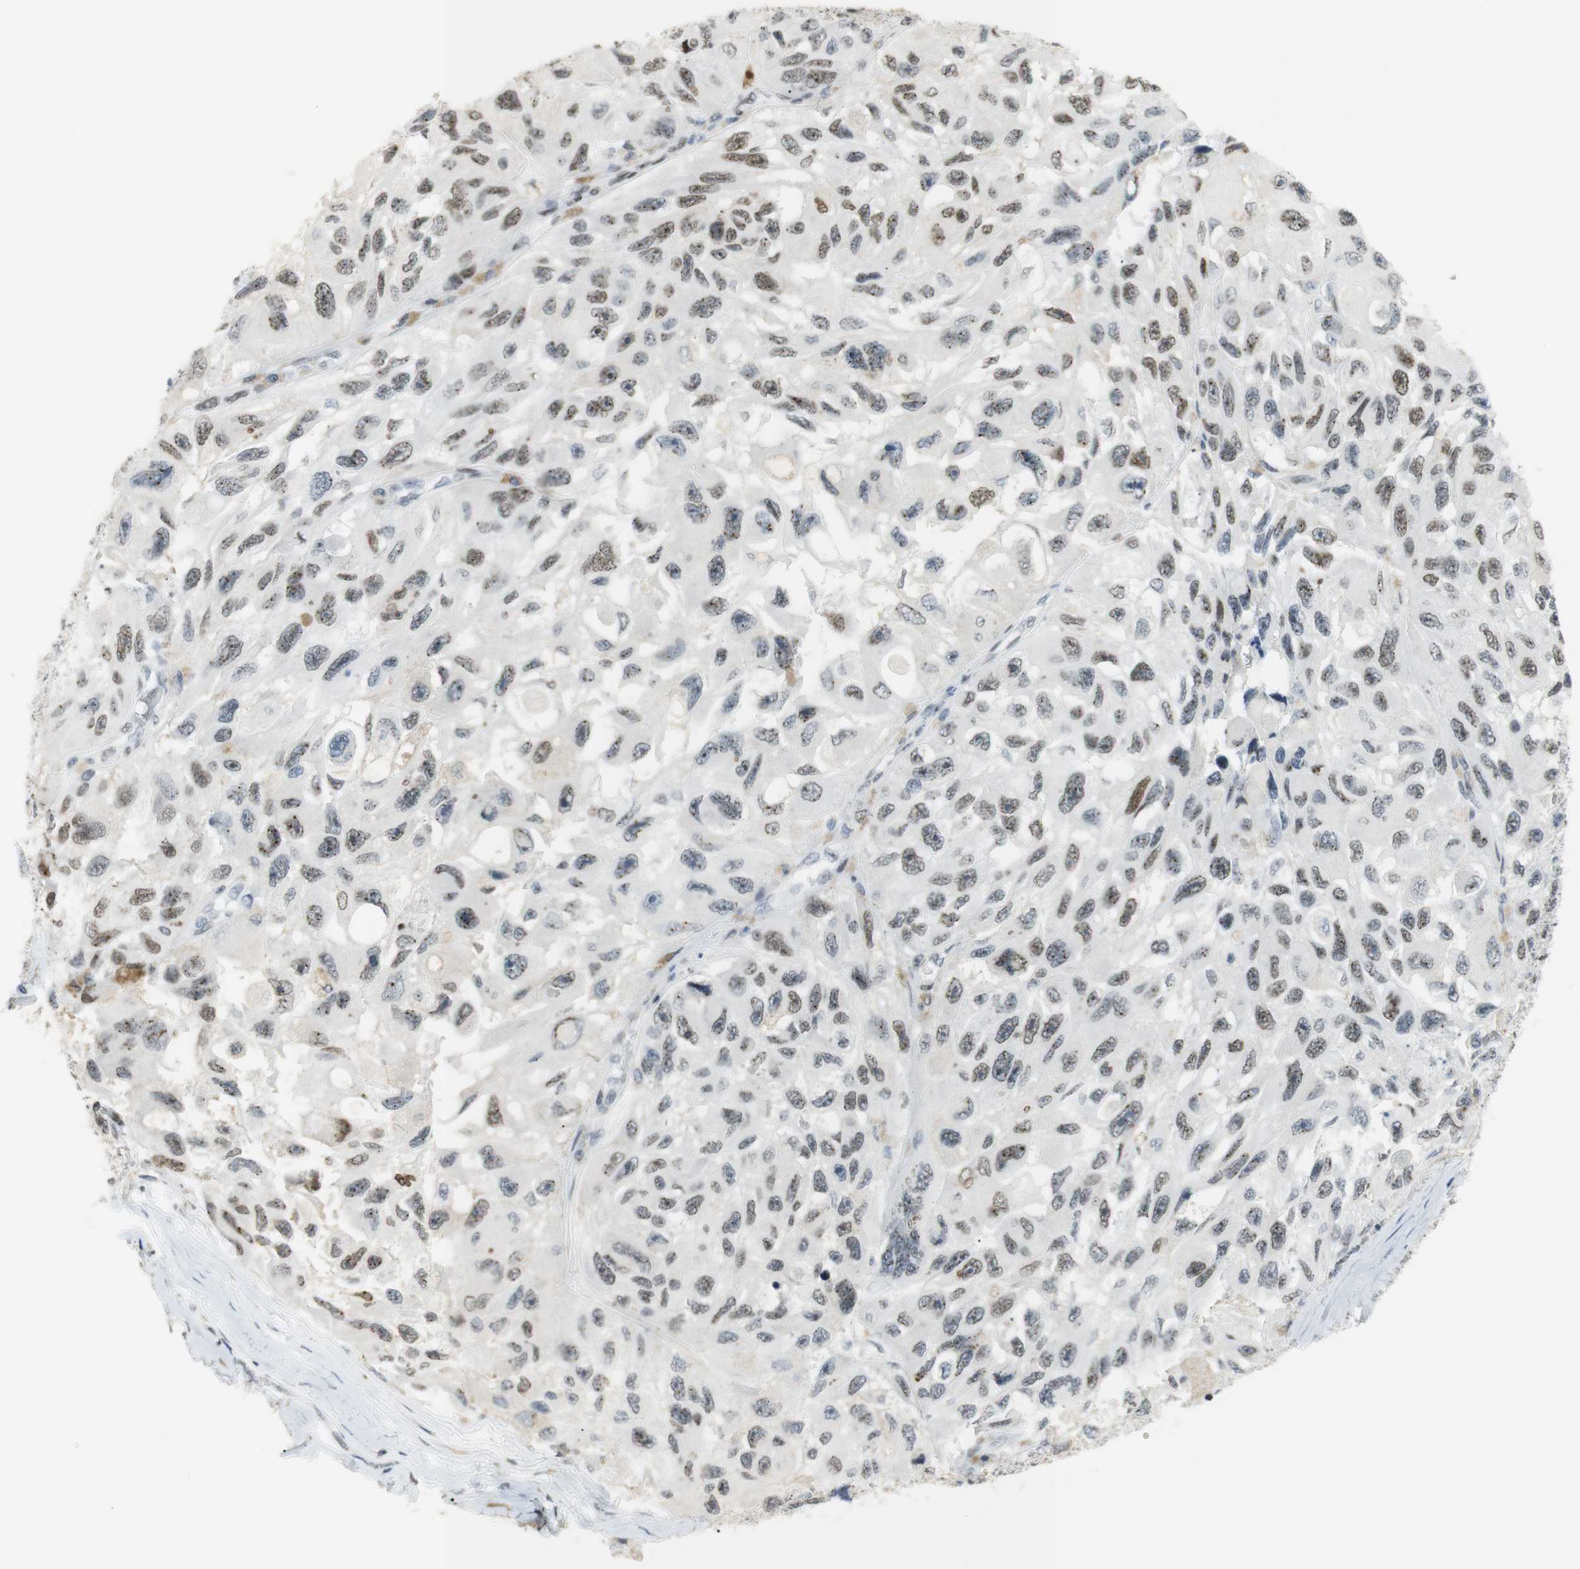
{"staining": {"intensity": "strong", "quantity": "25%-75%", "location": "nuclear"}, "tissue": "melanoma", "cell_type": "Tumor cells", "image_type": "cancer", "snomed": [{"axis": "morphology", "description": "Malignant melanoma, NOS"}, {"axis": "topography", "description": "Skin"}], "caption": "Human malignant melanoma stained with a brown dye exhibits strong nuclear positive staining in about 25%-75% of tumor cells.", "gene": "BMI1", "patient": {"sex": "female", "age": 73}}